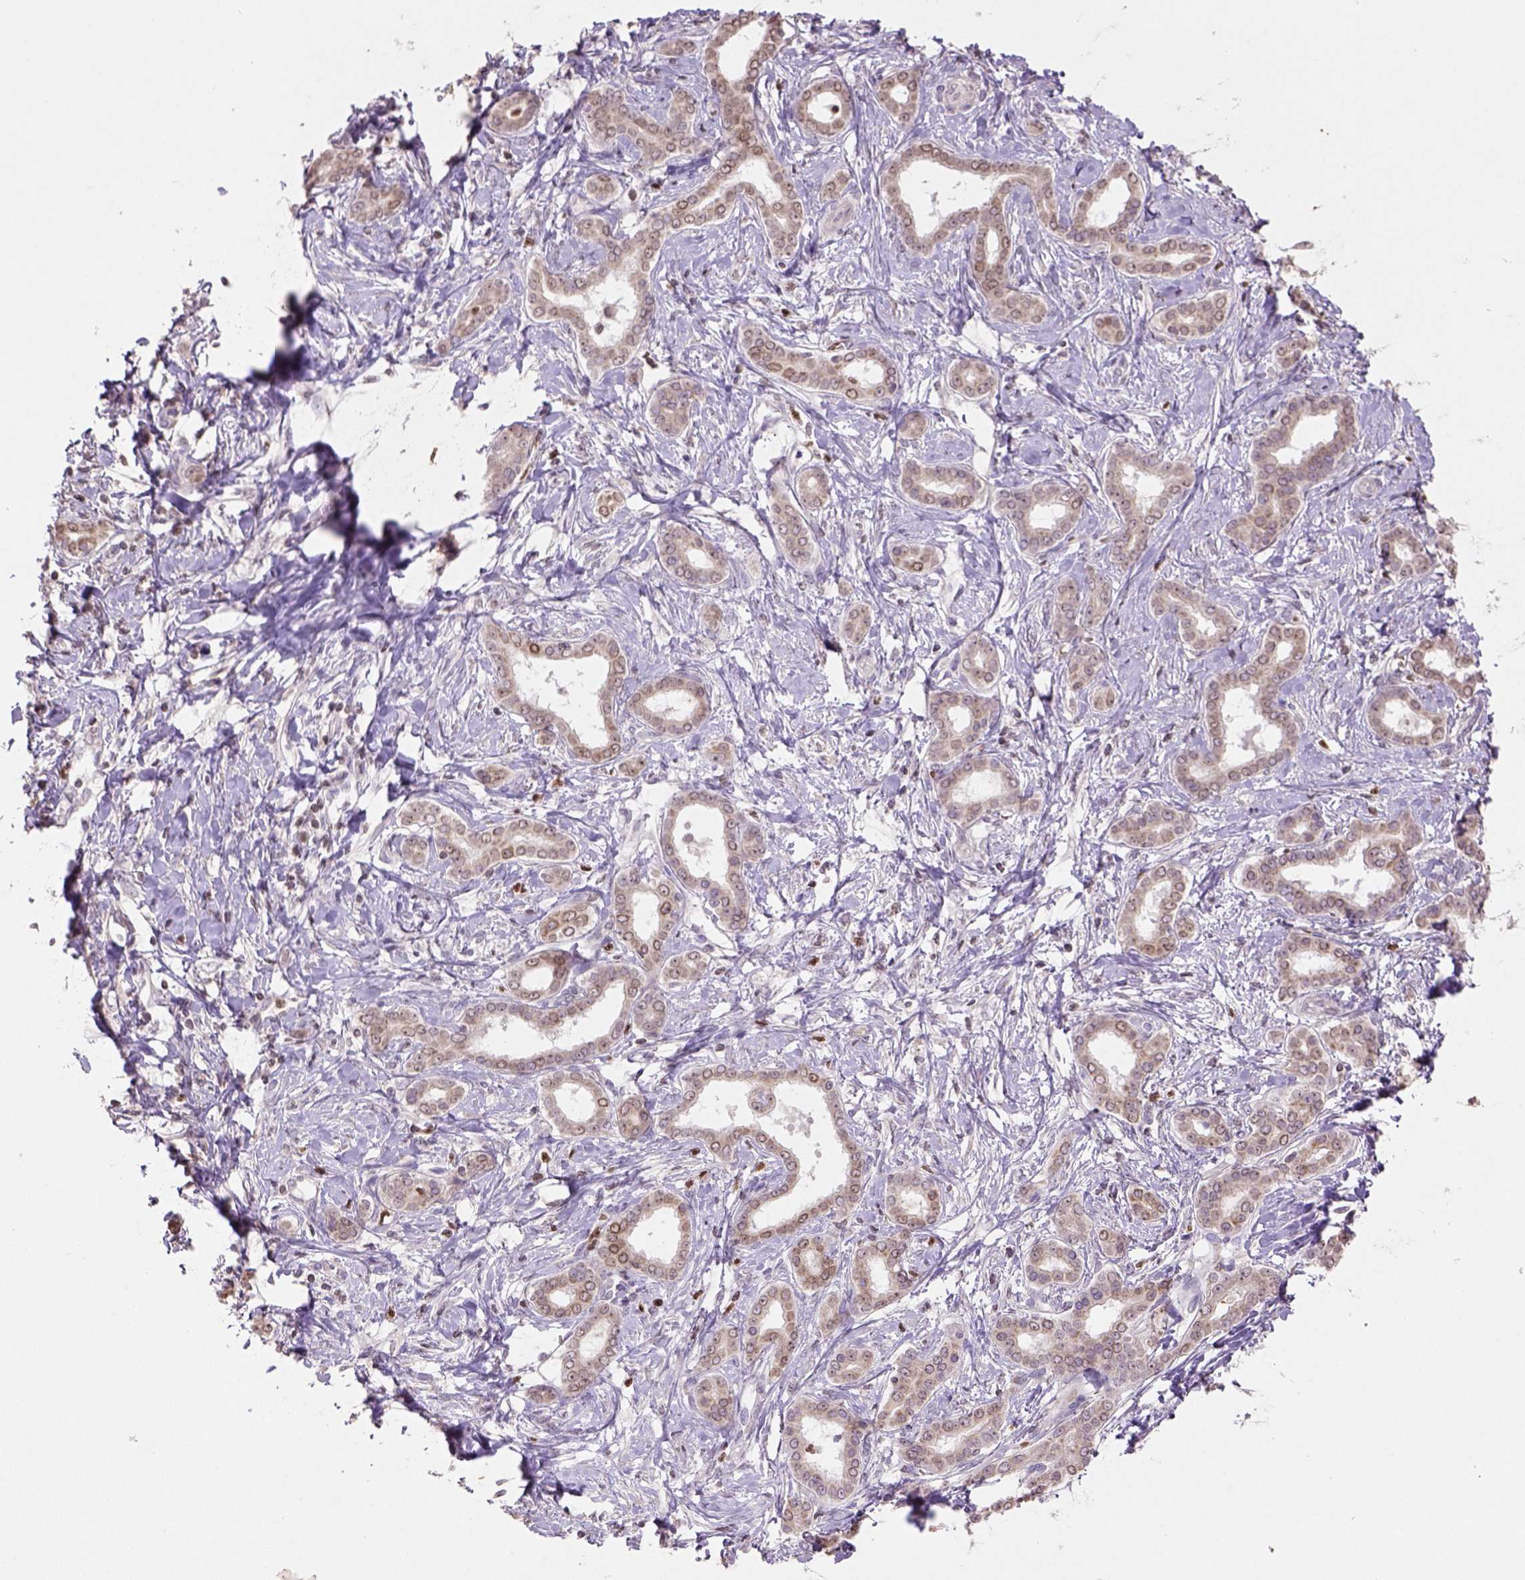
{"staining": {"intensity": "weak", "quantity": ">75%", "location": "cytoplasmic/membranous,nuclear"}, "tissue": "liver cancer", "cell_type": "Tumor cells", "image_type": "cancer", "snomed": [{"axis": "morphology", "description": "Cholangiocarcinoma"}, {"axis": "topography", "description": "Liver"}], "caption": "Liver cholangiocarcinoma tissue shows weak cytoplasmic/membranous and nuclear positivity in approximately >75% of tumor cells", "gene": "NUDT3", "patient": {"sex": "female", "age": 47}}